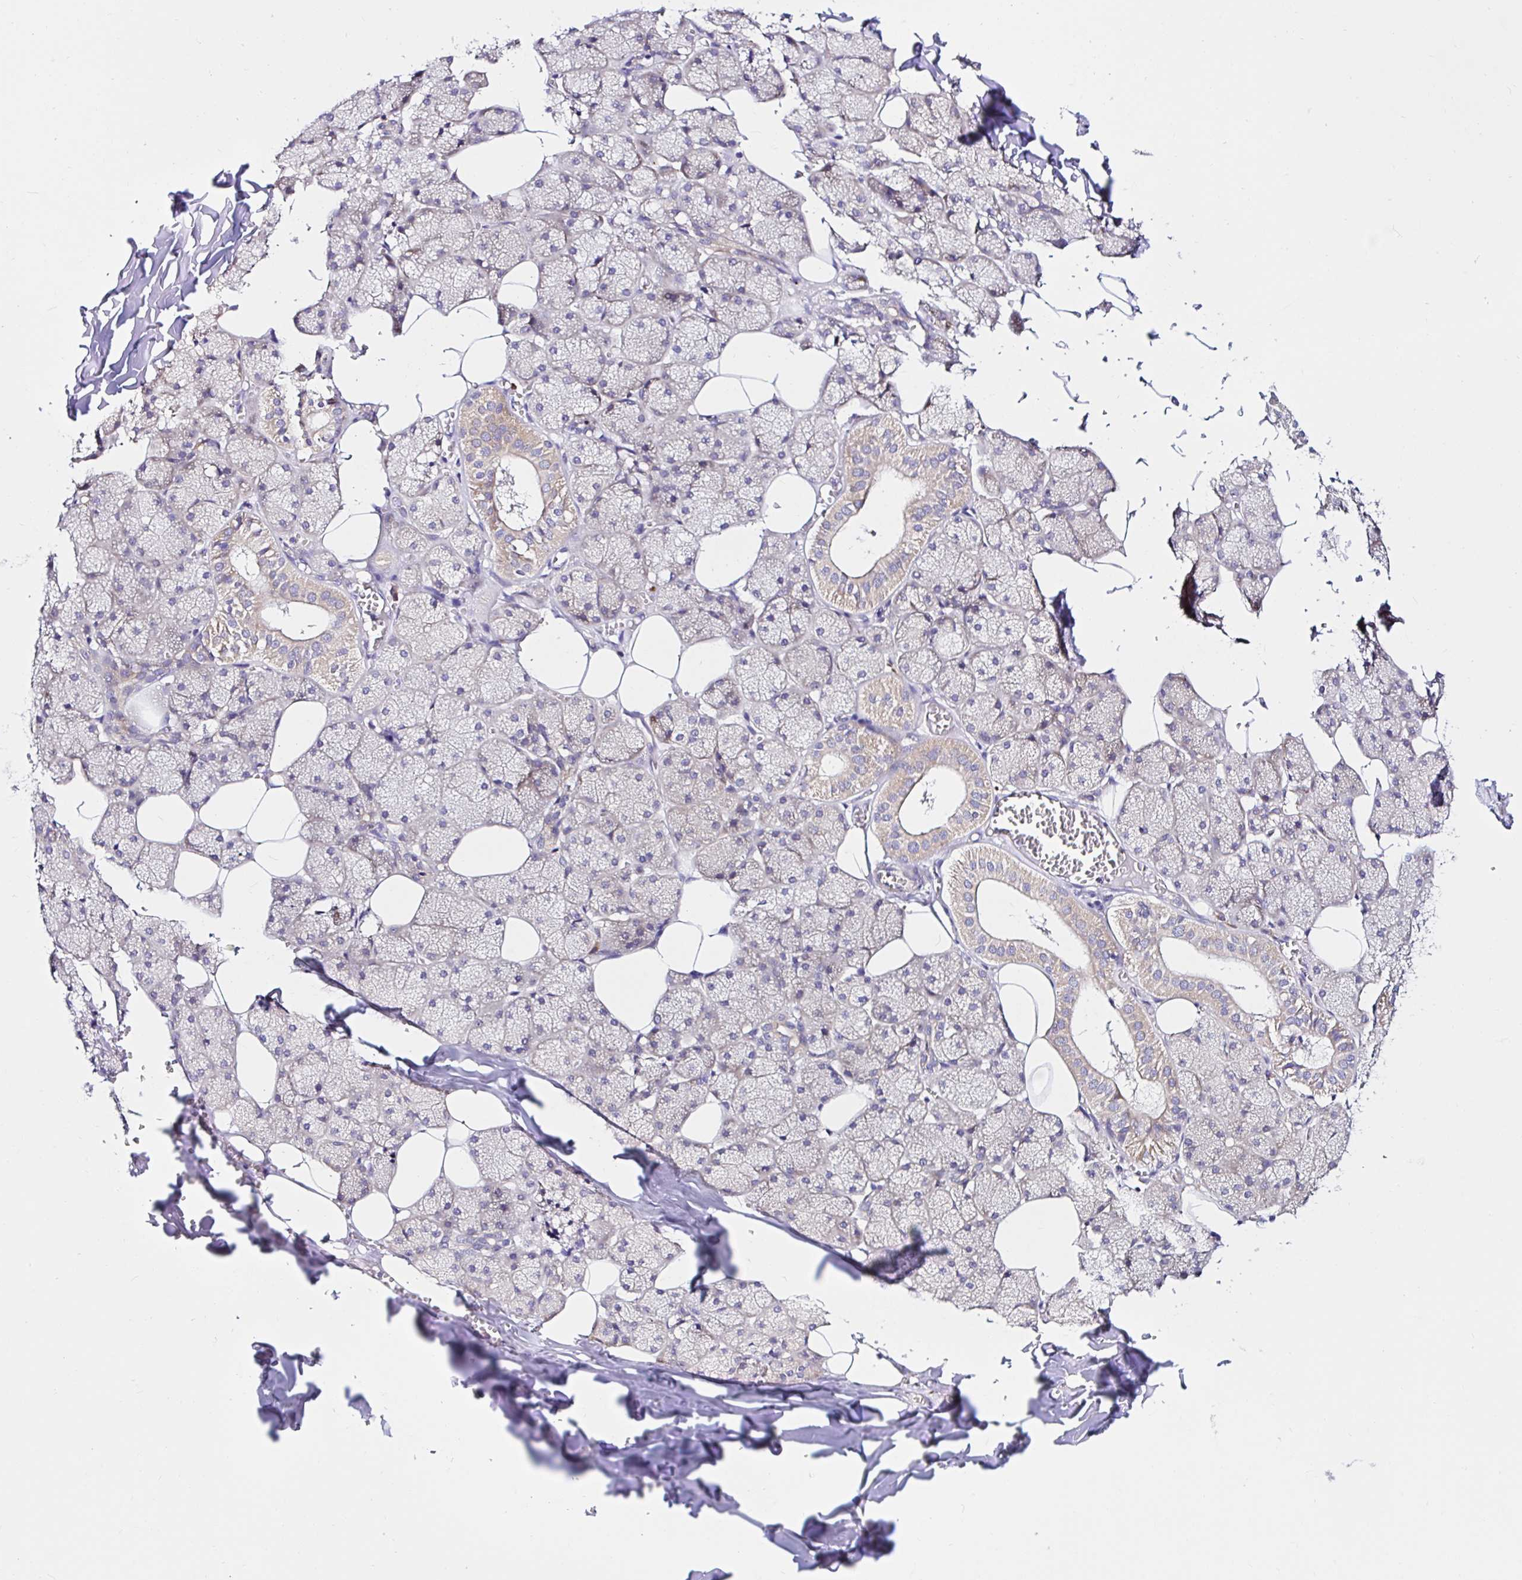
{"staining": {"intensity": "weak", "quantity": "25%-75%", "location": "cytoplasmic/membranous"}, "tissue": "salivary gland", "cell_type": "Glandular cells", "image_type": "normal", "snomed": [{"axis": "morphology", "description": "Normal tissue, NOS"}, {"axis": "topography", "description": "Salivary gland"}, {"axis": "topography", "description": "Peripheral nerve tissue"}], "caption": "Protein staining of unremarkable salivary gland exhibits weak cytoplasmic/membranous expression in approximately 25%-75% of glandular cells.", "gene": "VSIG2", "patient": {"sex": "male", "age": 38}}